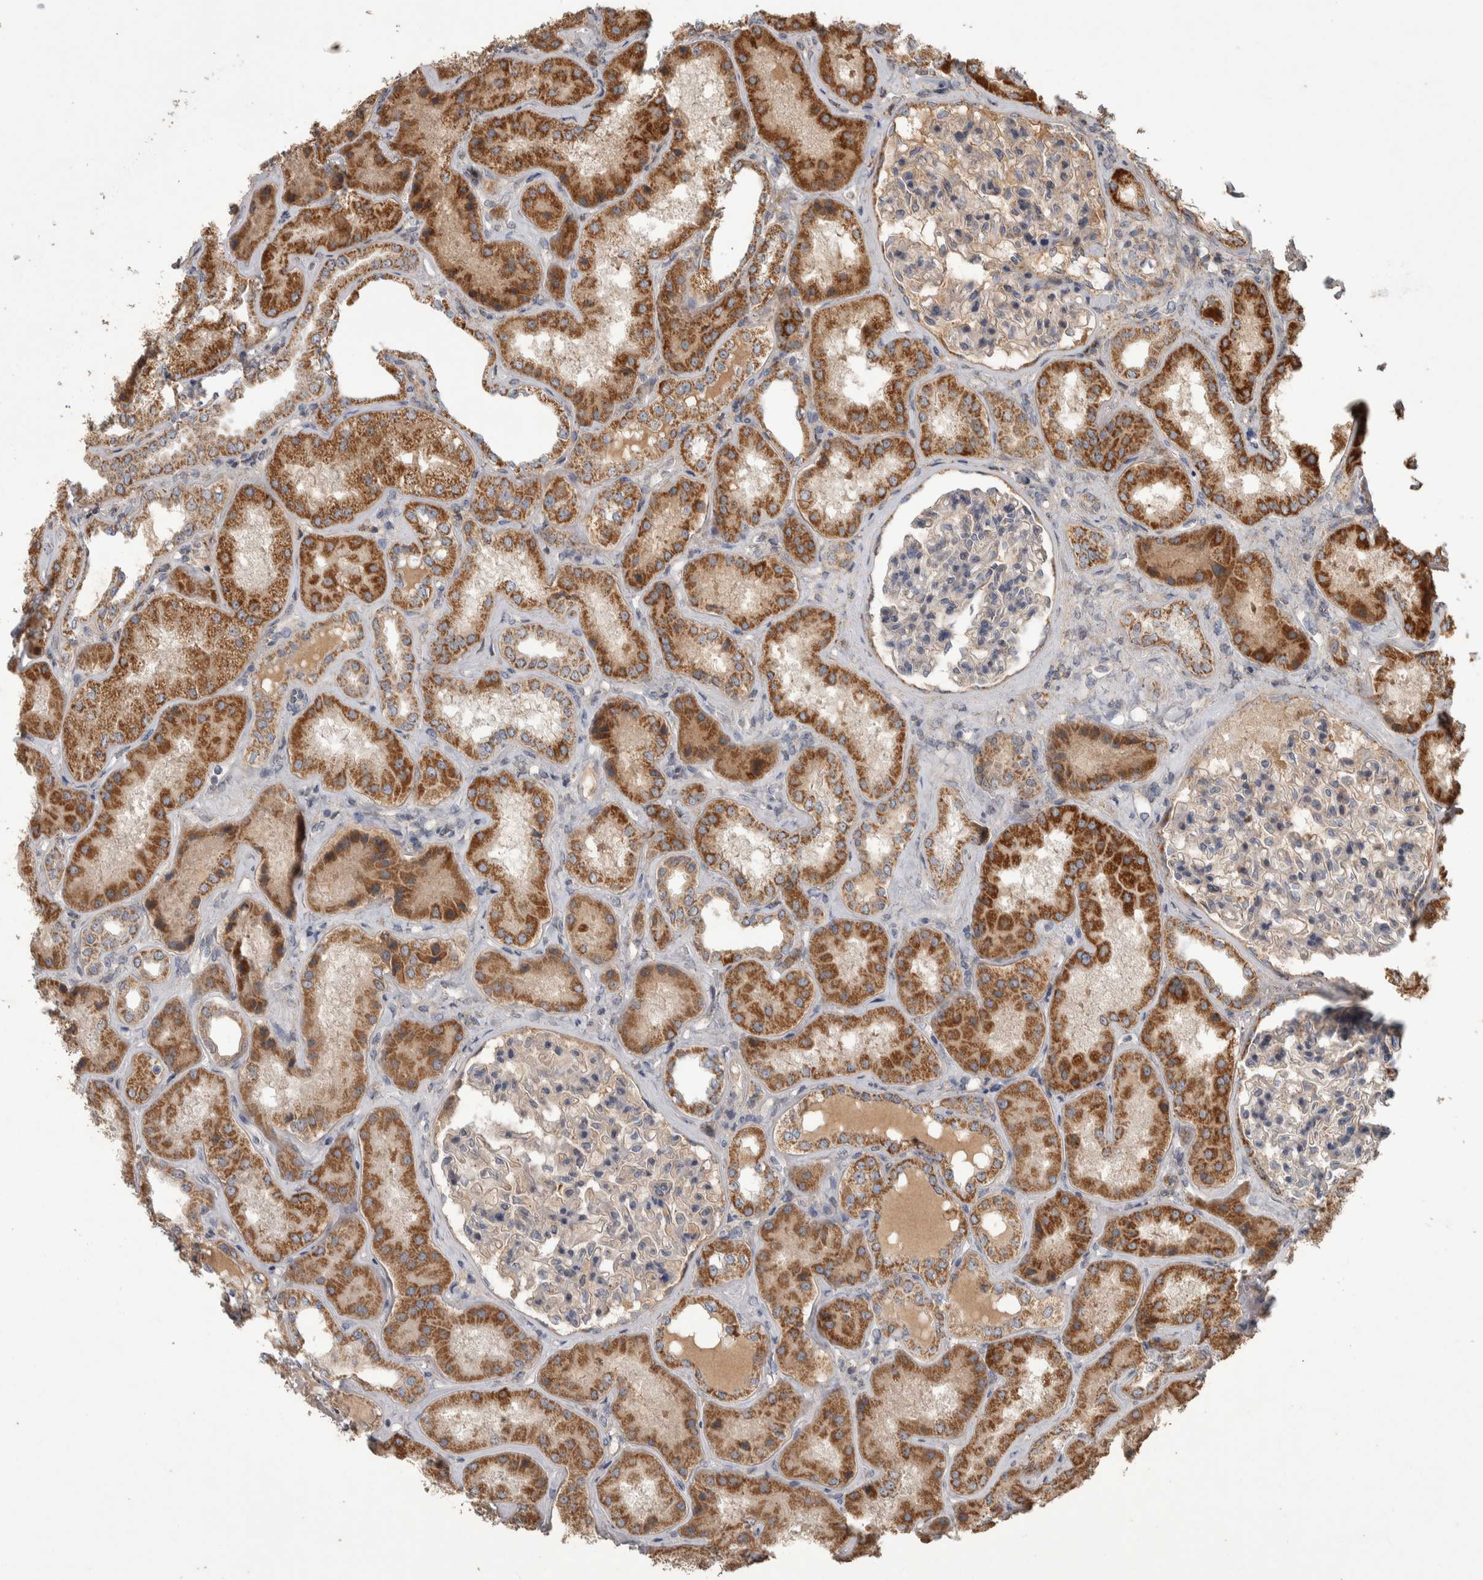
{"staining": {"intensity": "moderate", "quantity": "25%-75%", "location": "cytoplasmic/membranous"}, "tissue": "kidney", "cell_type": "Cells in glomeruli", "image_type": "normal", "snomed": [{"axis": "morphology", "description": "Normal tissue, NOS"}, {"axis": "topography", "description": "Kidney"}], "caption": "Kidney stained with immunohistochemistry (IHC) exhibits moderate cytoplasmic/membranous expression in about 25%-75% of cells in glomeruli. Using DAB (brown) and hematoxylin (blue) stains, captured at high magnification using brightfield microscopy.", "gene": "SCO1", "patient": {"sex": "female", "age": 56}}